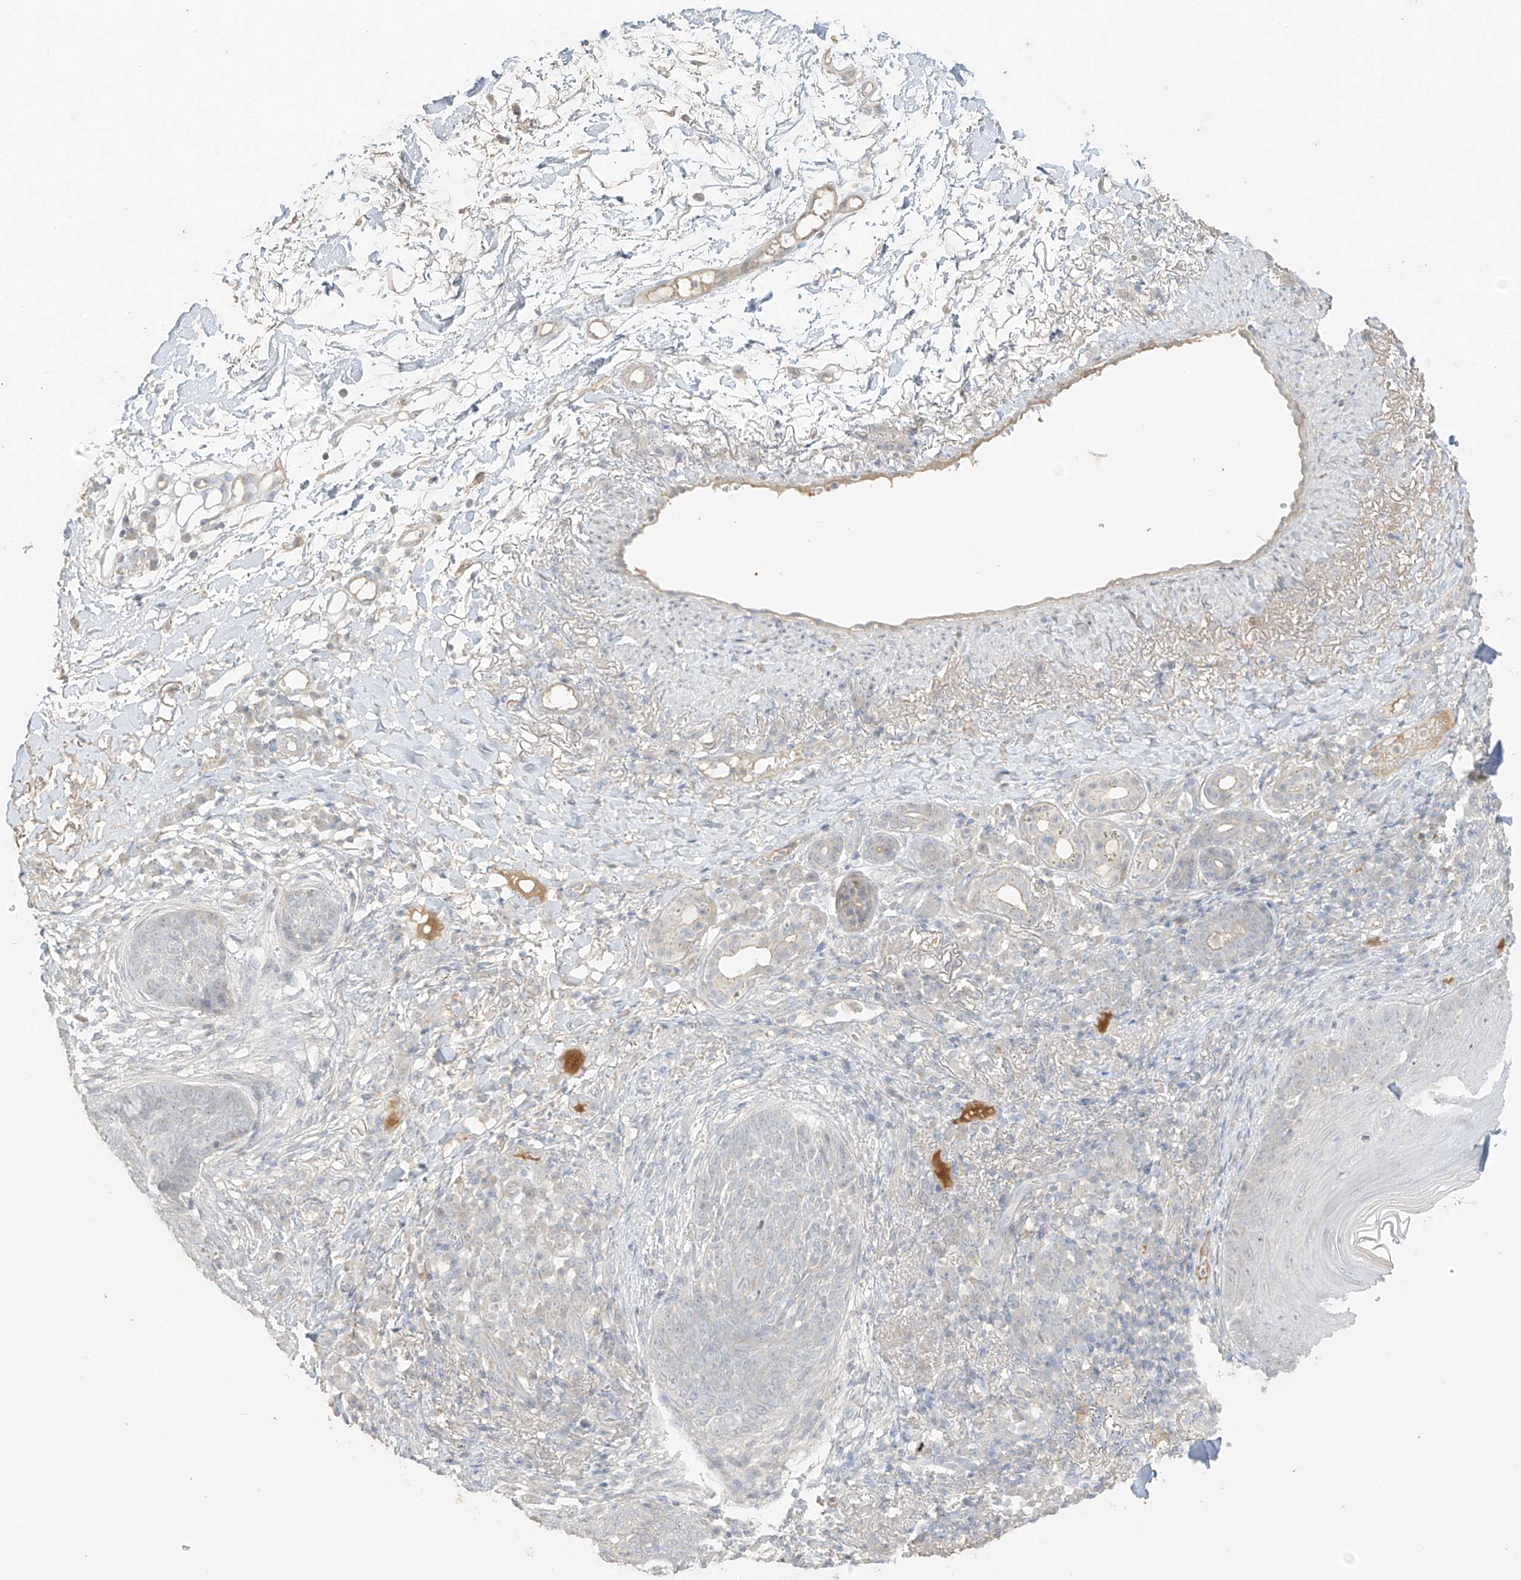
{"staining": {"intensity": "negative", "quantity": "none", "location": "none"}, "tissue": "skin cancer", "cell_type": "Tumor cells", "image_type": "cancer", "snomed": [{"axis": "morphology", "description": "Basal cell carcinoma"}, {"axis": "topography", "description": "Skin"}], "caption": "IHC image of skin cancer (basal cell carcinoma) stained for a protein (brown), which displays no expression in tumor cells. (Immunohistochemistry, brightfield microscopy, high magnification).", "gene": "ZBTB41", "patient": {"sex": "male", "age": 85}}